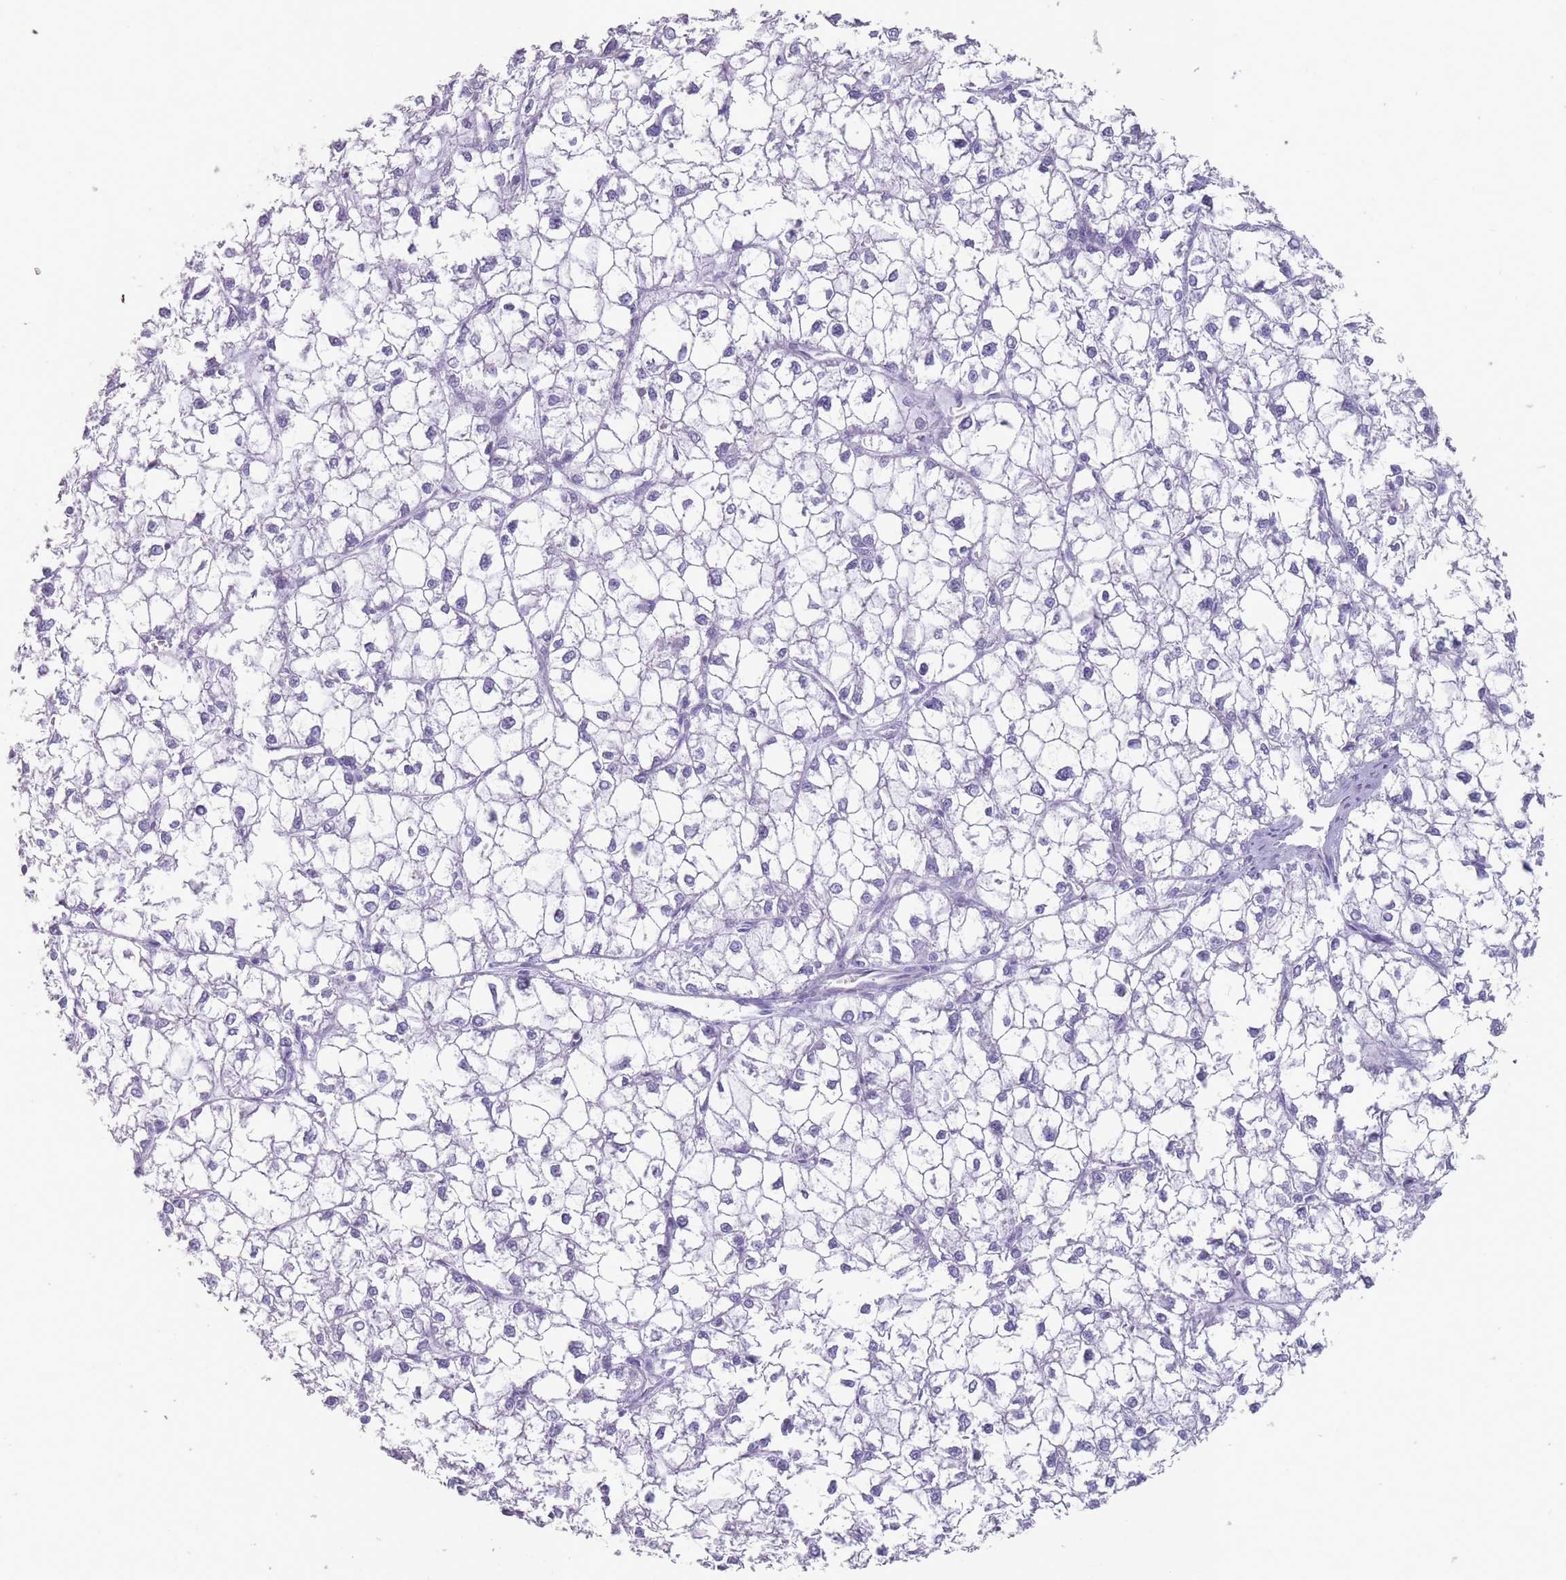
{"staining": {"intensity": "negative", "quantity": "none", "location": "none"}, "tissue": "liver cancer", "cell_type": "Tumor cells", "image_type": "cancer", "snomed": [{"axis": "morphology", "description": "Carcinoma, Hepatocellular, NOS"}, {"axis": "topography", "description": "Liver"}], "caption": "High magnification brightfield microscopy of hepatocellular carcinoma (liver) stained with DAB (3,3'-diaminobenzidine) (brown) and counterstained with hematoxylin (blue): tumor cells show no significant staining. The staining was performed using DAB (3,3'-diaminobenzidine) to visualize the protein expression in brown, while the nuclei were stained in blue with hematoxylin (Magnification: 20x).", "gene": "RHBG", "patient": {"sex": "female", "age": 43}}